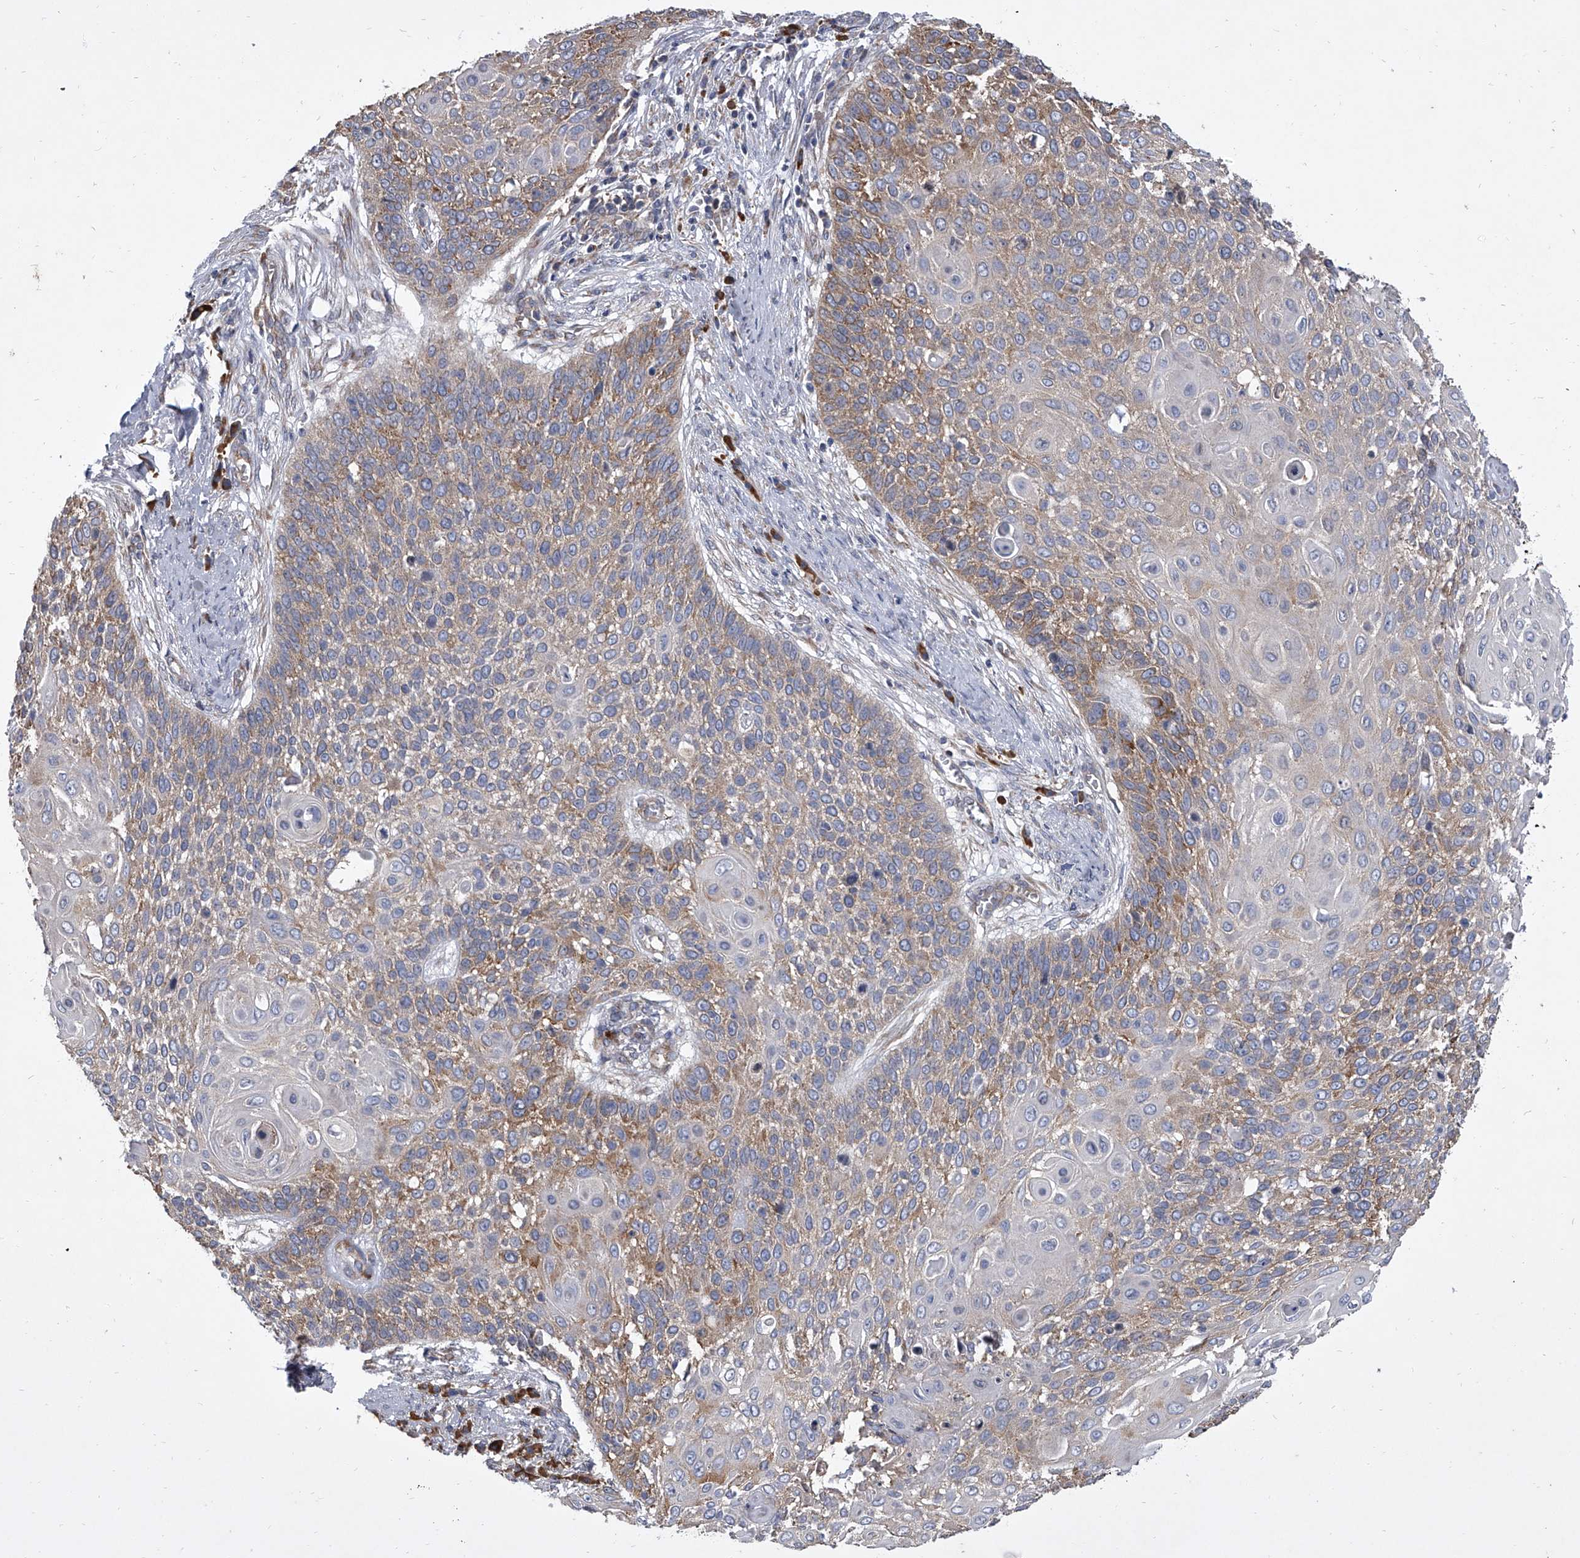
{"staining": {"intensity": "moderate", "quantity": "25%-75%", "location": "cytoplasmic/membranous"}, "tissue": "cervical cancer", "cell_type": "Tumor cells", "image_type": "cancer", "snomed": [{"axis": "morphology", "description": "Squamous cell carcinoma, NOS"}, {"axis": "topography", "description": "Cervix"}], "caption": "Immunohistochemistry histopathology image of neoplastic tissue: human cervical cancer stained using immunohistochemistry (IHC) reveals medium levels of moderate protein expression localized specifically in the cytoplasmic/membranous of tumor cells, appearing as a cytoplasmic/membranous brown color.", "gene": "EIF2S2", "patient": {"sex": "female", "age": 39}}